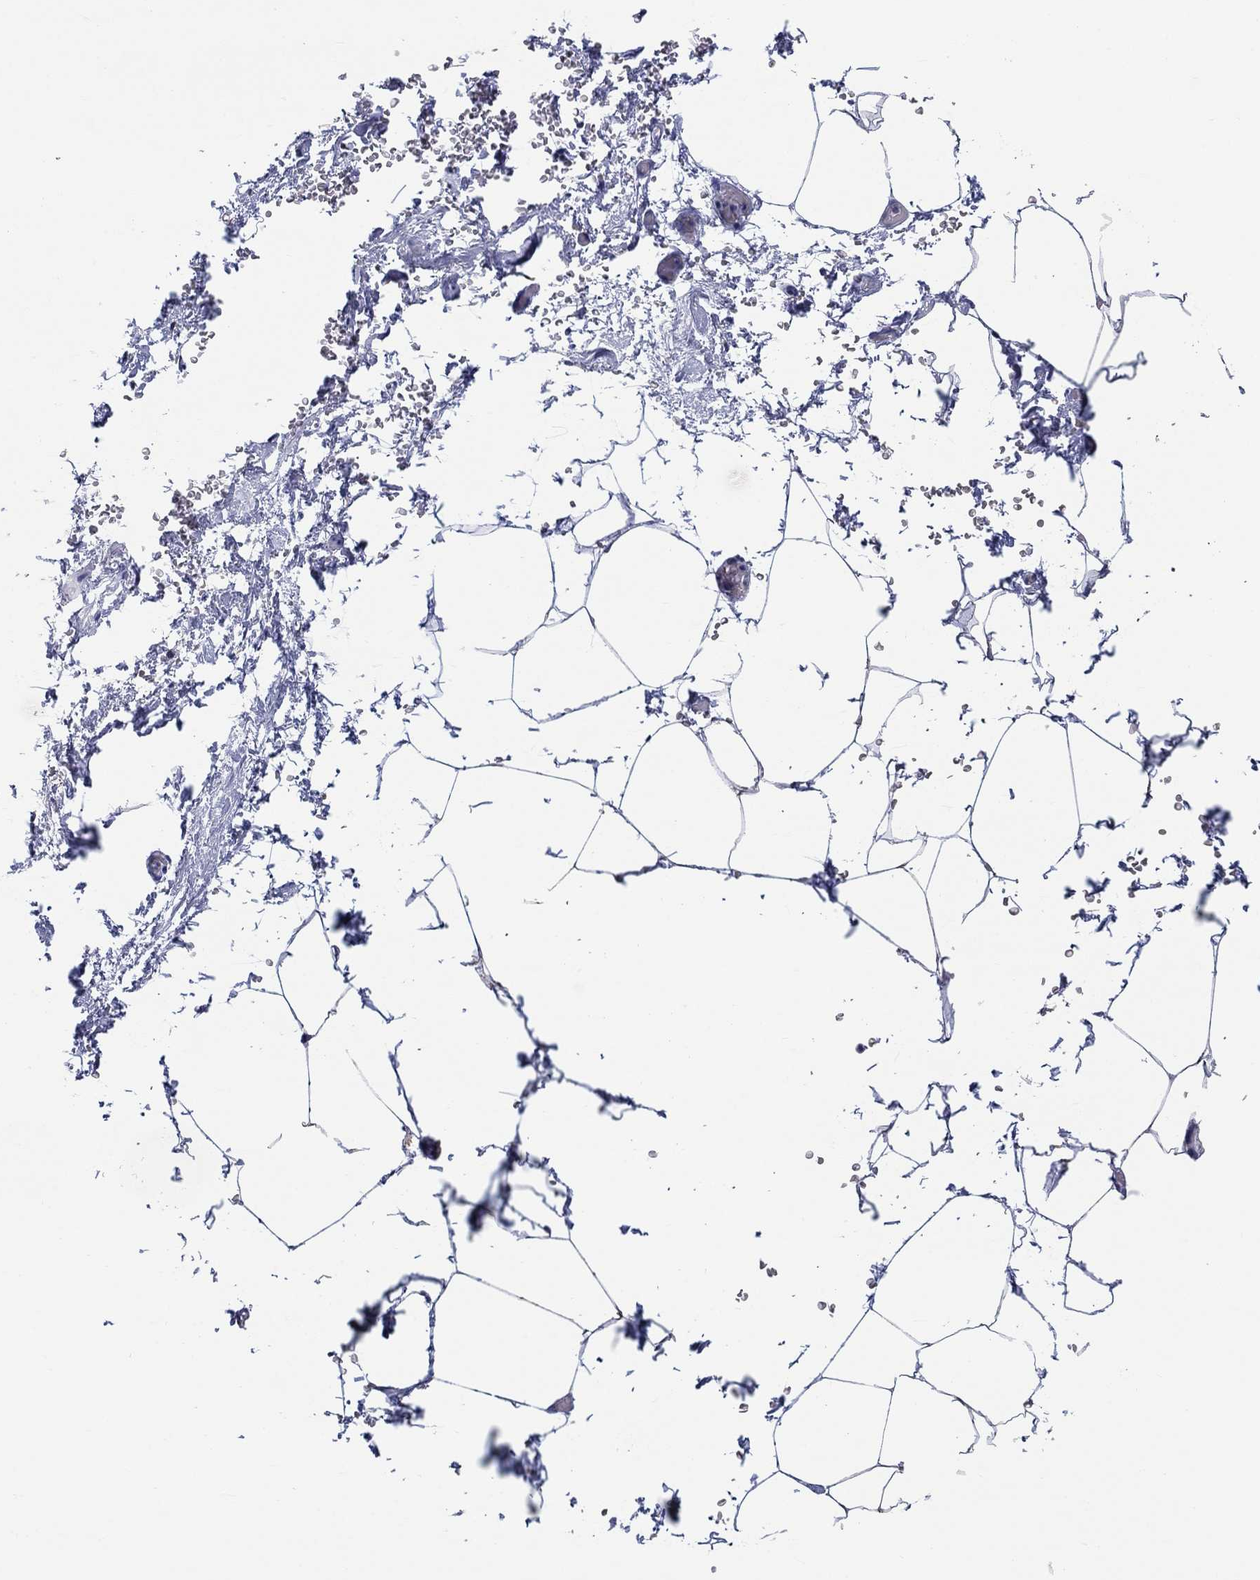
{"staining": {"intensity": "negative", "quantity": "none", "location": "none"}, "tissue": "adipose tissue", "cell_type": "Adipocytes", "image_type": "normal", "snomed": [{"axis": "morphology", "description": "Normal tissue, NOS"}, {"axis": "topography", "description": "Soft tissue"}, {"axis": "topography", "description": "Adipose tissue"}, {"axis": "topography", "description": "Vascular tissue"}, {"axis": "topography", "description": "Peripheral nerve tissue"}], "caption": "This photomicrograph is of unremarkable adipose tissue stained with immunohistochemistry (IHC) to label a protein in brown with the nuclei are counter-stained blue. There is no expression in adipocytes.", "gene": "LRRC4C", "patient": {"sex": "male", "age": 68}}